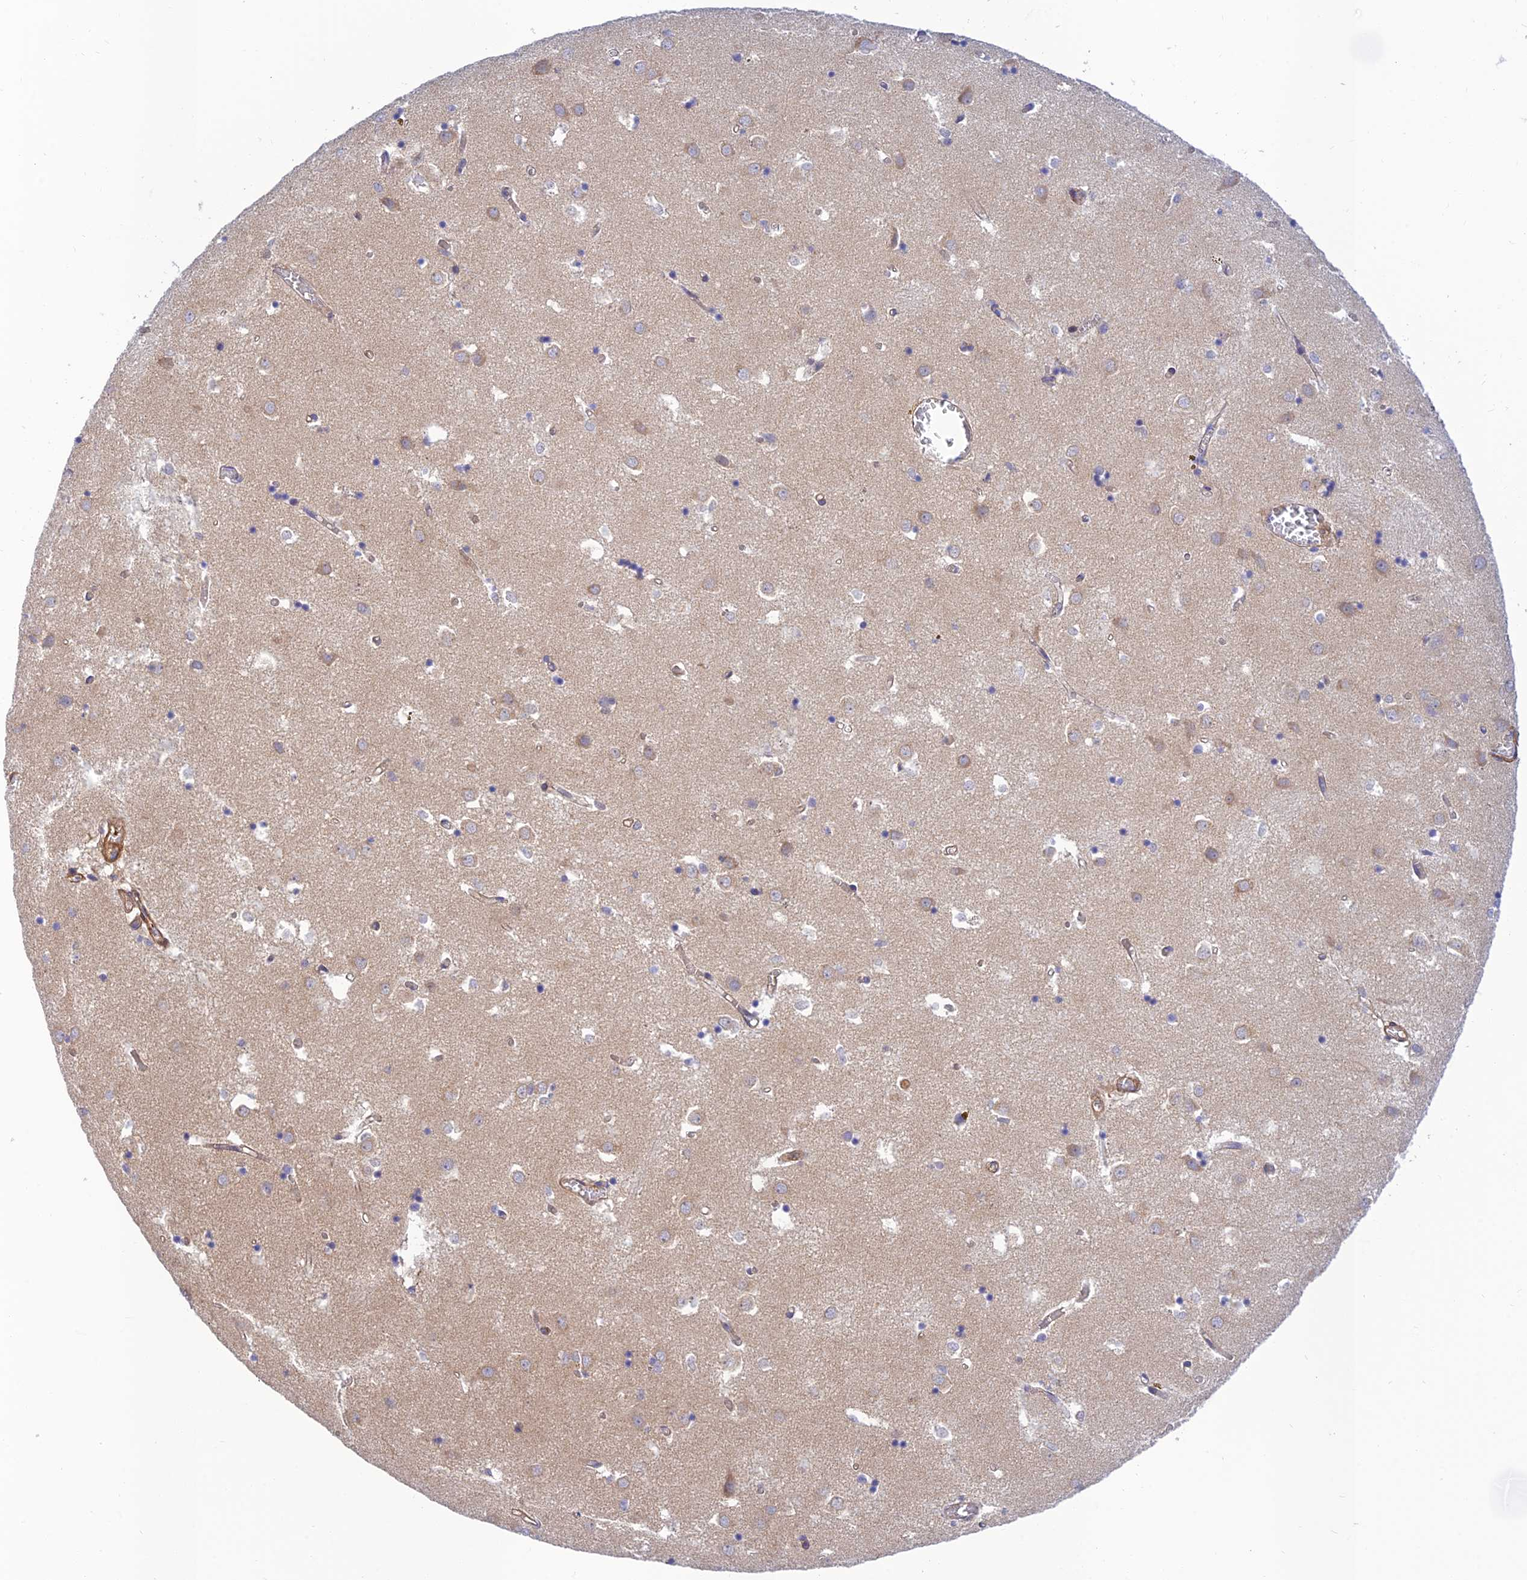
{"staining": {"intensity": "negative", "quantity": "none", "location": "none"}, "tissue": "caudate", "cell_type": "Glial cells", "image_type": "normal", "snomed": [{"axis": "morphology", "description": "Normal tissue, NOS"}, {"axis": "topography", "description": "Lateral ventricle wall"}], "caption": "This is a image of immunohistochemistry staining of unremarkable caudate, which shows no staining in glial cells.", "gene": "PPP1R12C", "patient": {"sex": "male", "age": 70}}